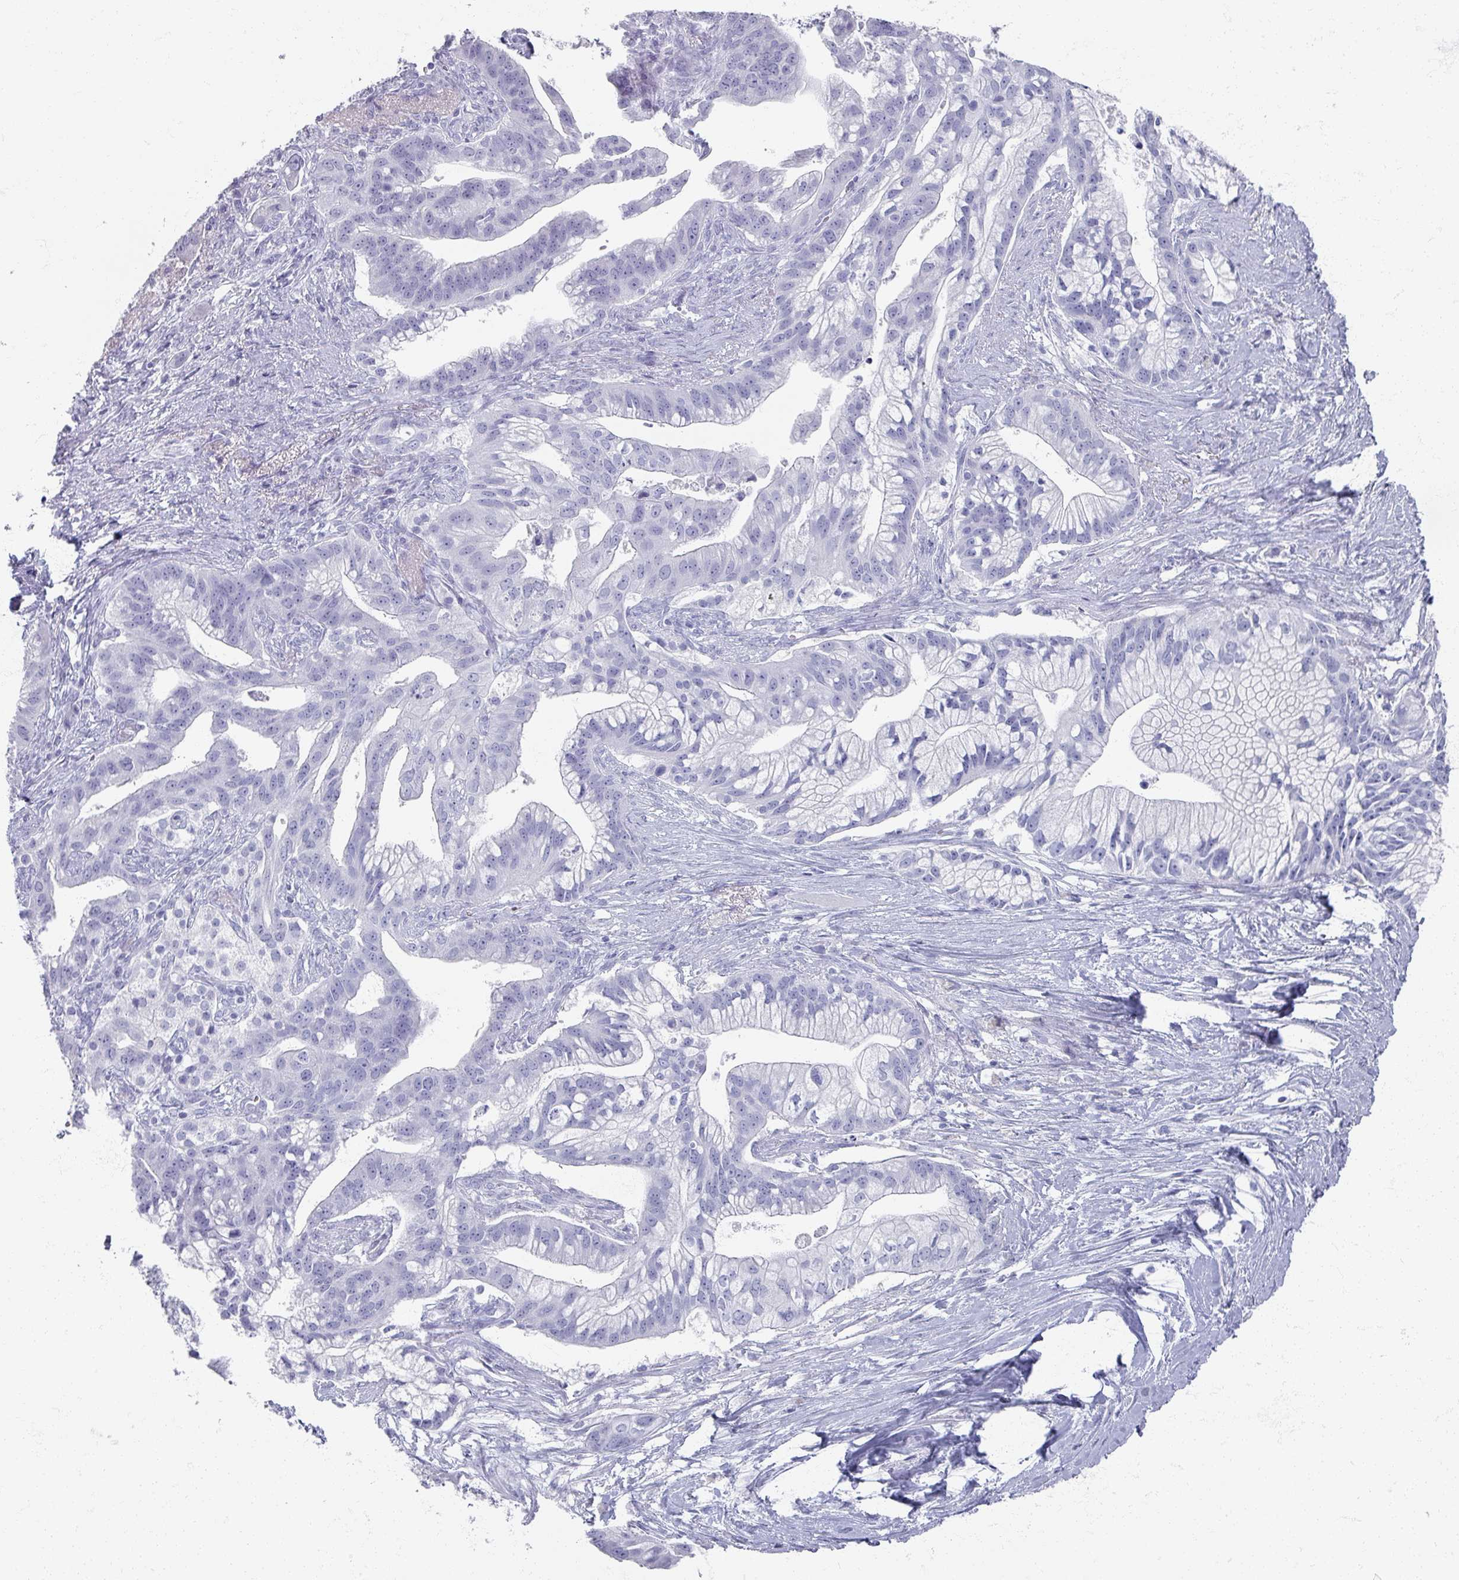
{"staining": {"intensity": "negative", "quantity": "none", "location": "none"}, "tissue": "pancreatic cancer", "cell_type": "Tumor cells", "image_type": "cancer", "snomed": [{"axis": "morphology", "description": "Adenocarcinoma, NOS"}, {"axis": "topography", "description": "Pancreas"}], "caption": "High magnification brightfield microscopy of adenocarcinoma (pancreatic) stained with DAB (brown) and counterstained with hematoxylin (blue): tumor cells show no significant staining.", "gene": "OMG", "patient": {"sex": "male", "age": 68}}